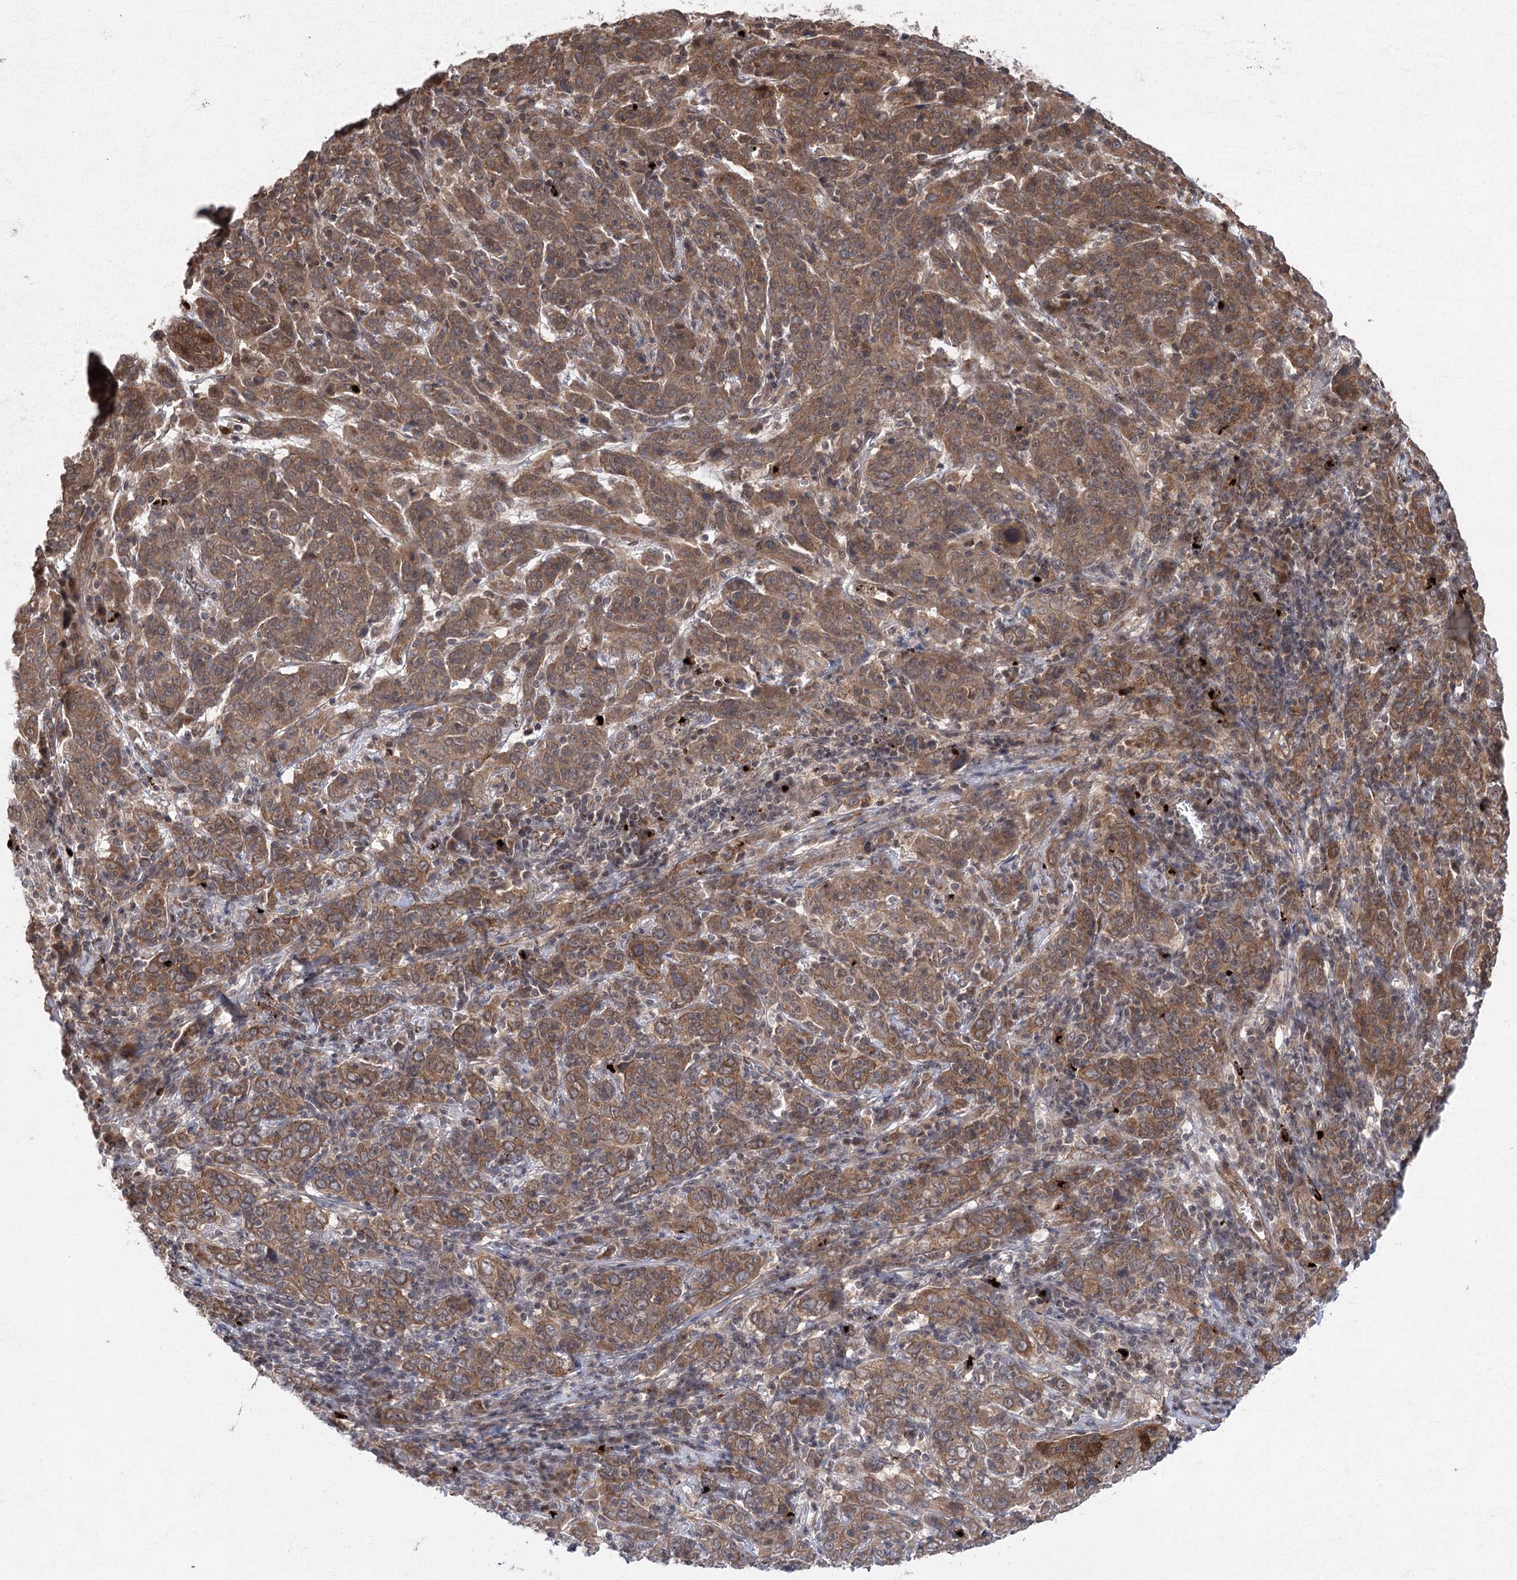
{"staining": {"intensity": "moderate", "quantity": ">75%", "location": "cytoplasmic/membranous"}, "tissue": "cervical cancer", "cell_type": "Tumor cells", "image_type": "cancer", "snomed": [{"axis": "morphology", "description": "Squamous cell carcinoma, NOS"}, {"axis": "topography", "description": "Cervix"}], "caption": "Brown immunohistochemical staining in human squamous cell carcinoma (cervical) reveals moderate cytoplasmic/membranous positivity in about >75% of tumor cells. (Stains: DAB in brown, nuclei in blue, Microscopy: brightfield microscopy at high magnification).", "gene": "METTL24", "patient": {"sex": "female", "age": 67}}